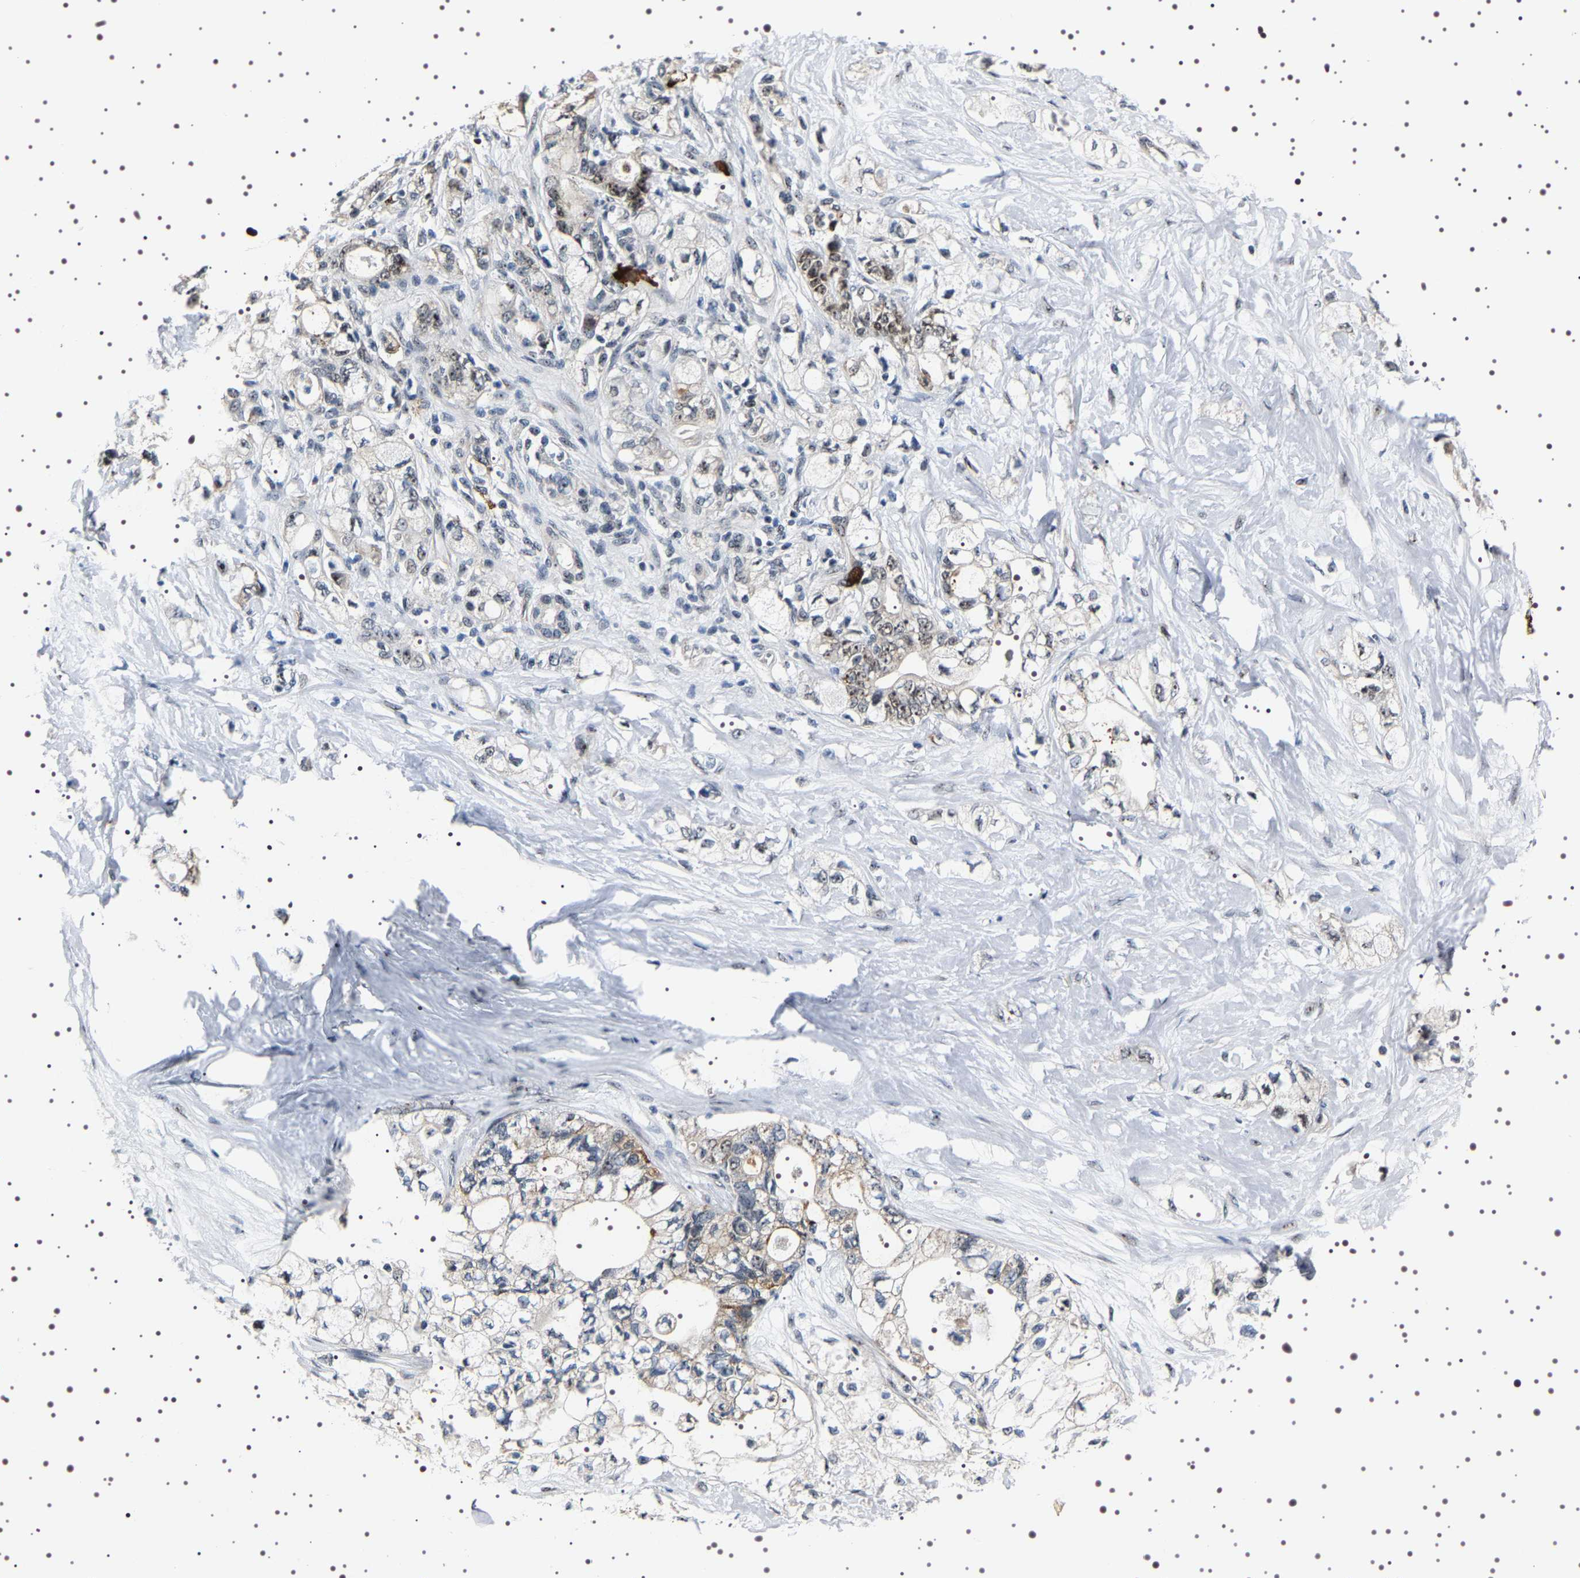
{"staining": {"intensity": "moderate", "quantity": "<25%", "location": "cytoplasmic/membranous,nuclear"}, "tissue": "pancreatic cancer", "cell_type": "Tumor cells", "image_type": "cancer", "snomed": [{"axis": "morphology", "description": "Adenocarcinoma, NOS"}, {"axis": "topography", "description": "Pancreas"}], "caption": "The histopathology image shows staining of adenocarcinoma (pancreatic), revealing moderate cytoplasmic/membranous and nuclear protein expression (brown color) within tumor cells. (DAB (3,3'-diaminobenzidine) IHC, brown staining for protein, blue staining for nuclei).", "gene": "GNL3", "patient": {"sex": "male", "age": 70}}